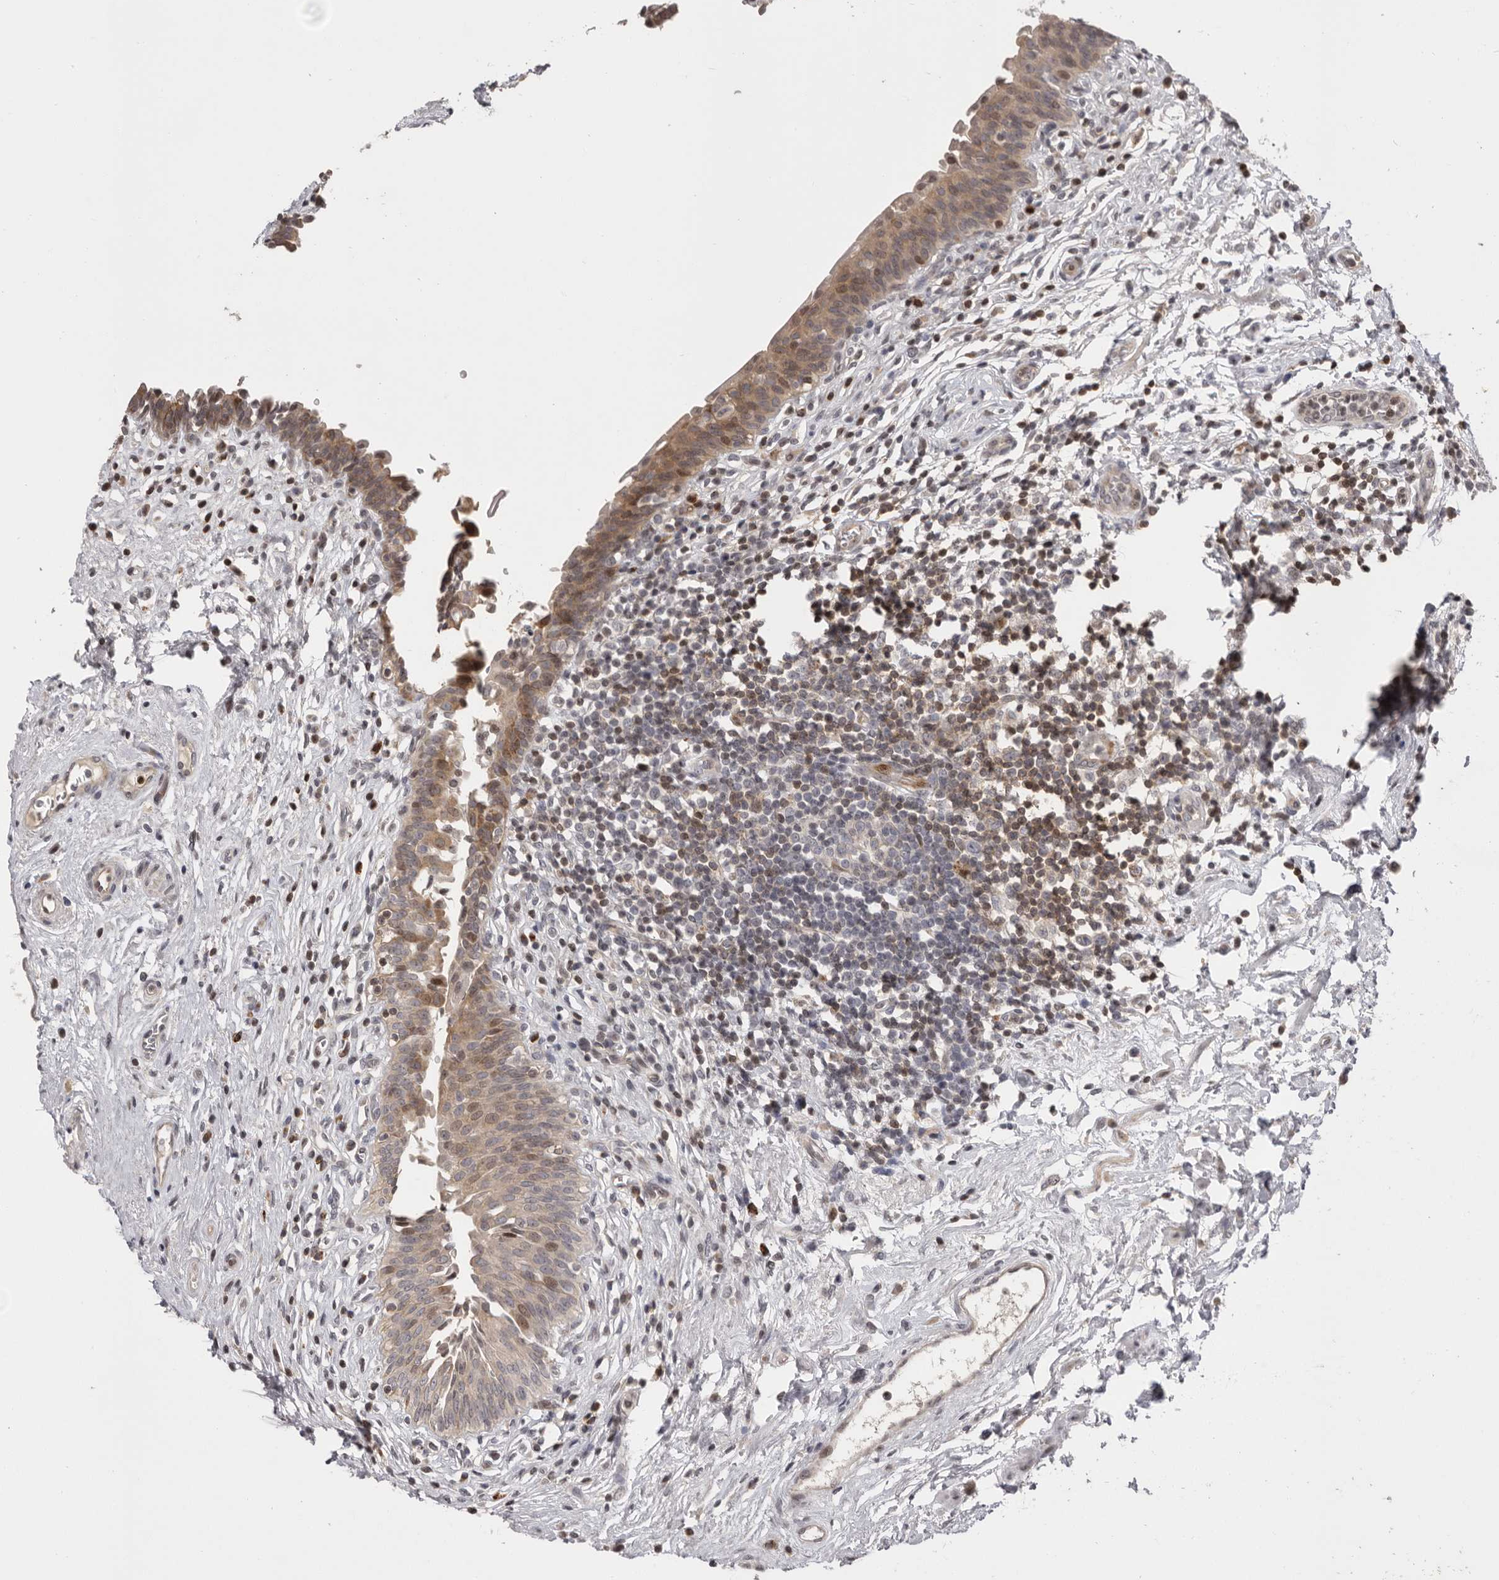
{"staining": {"intensity": "moderate", "quantity": ">75%", "location": "cytoplasmic/membranous,nuclear"}, "tissue": "urinary bladder", "cell_type": "Urothelial cells", "image_type": "normal", "snomed": [{"axis": "morphology", "description": "Normal tissue, NOS"}, {"axis": "topography", "description": "Urinary bladder"}], "caption": "Brown immunohistochemical staining in benign human urinary bladder reveals moderate cytoplasmic/membranous,nuclear staining in approximately >75% of urothelial cells.", "gene": "AZIN1", "patient": {"sex": "male", "age": 83}}